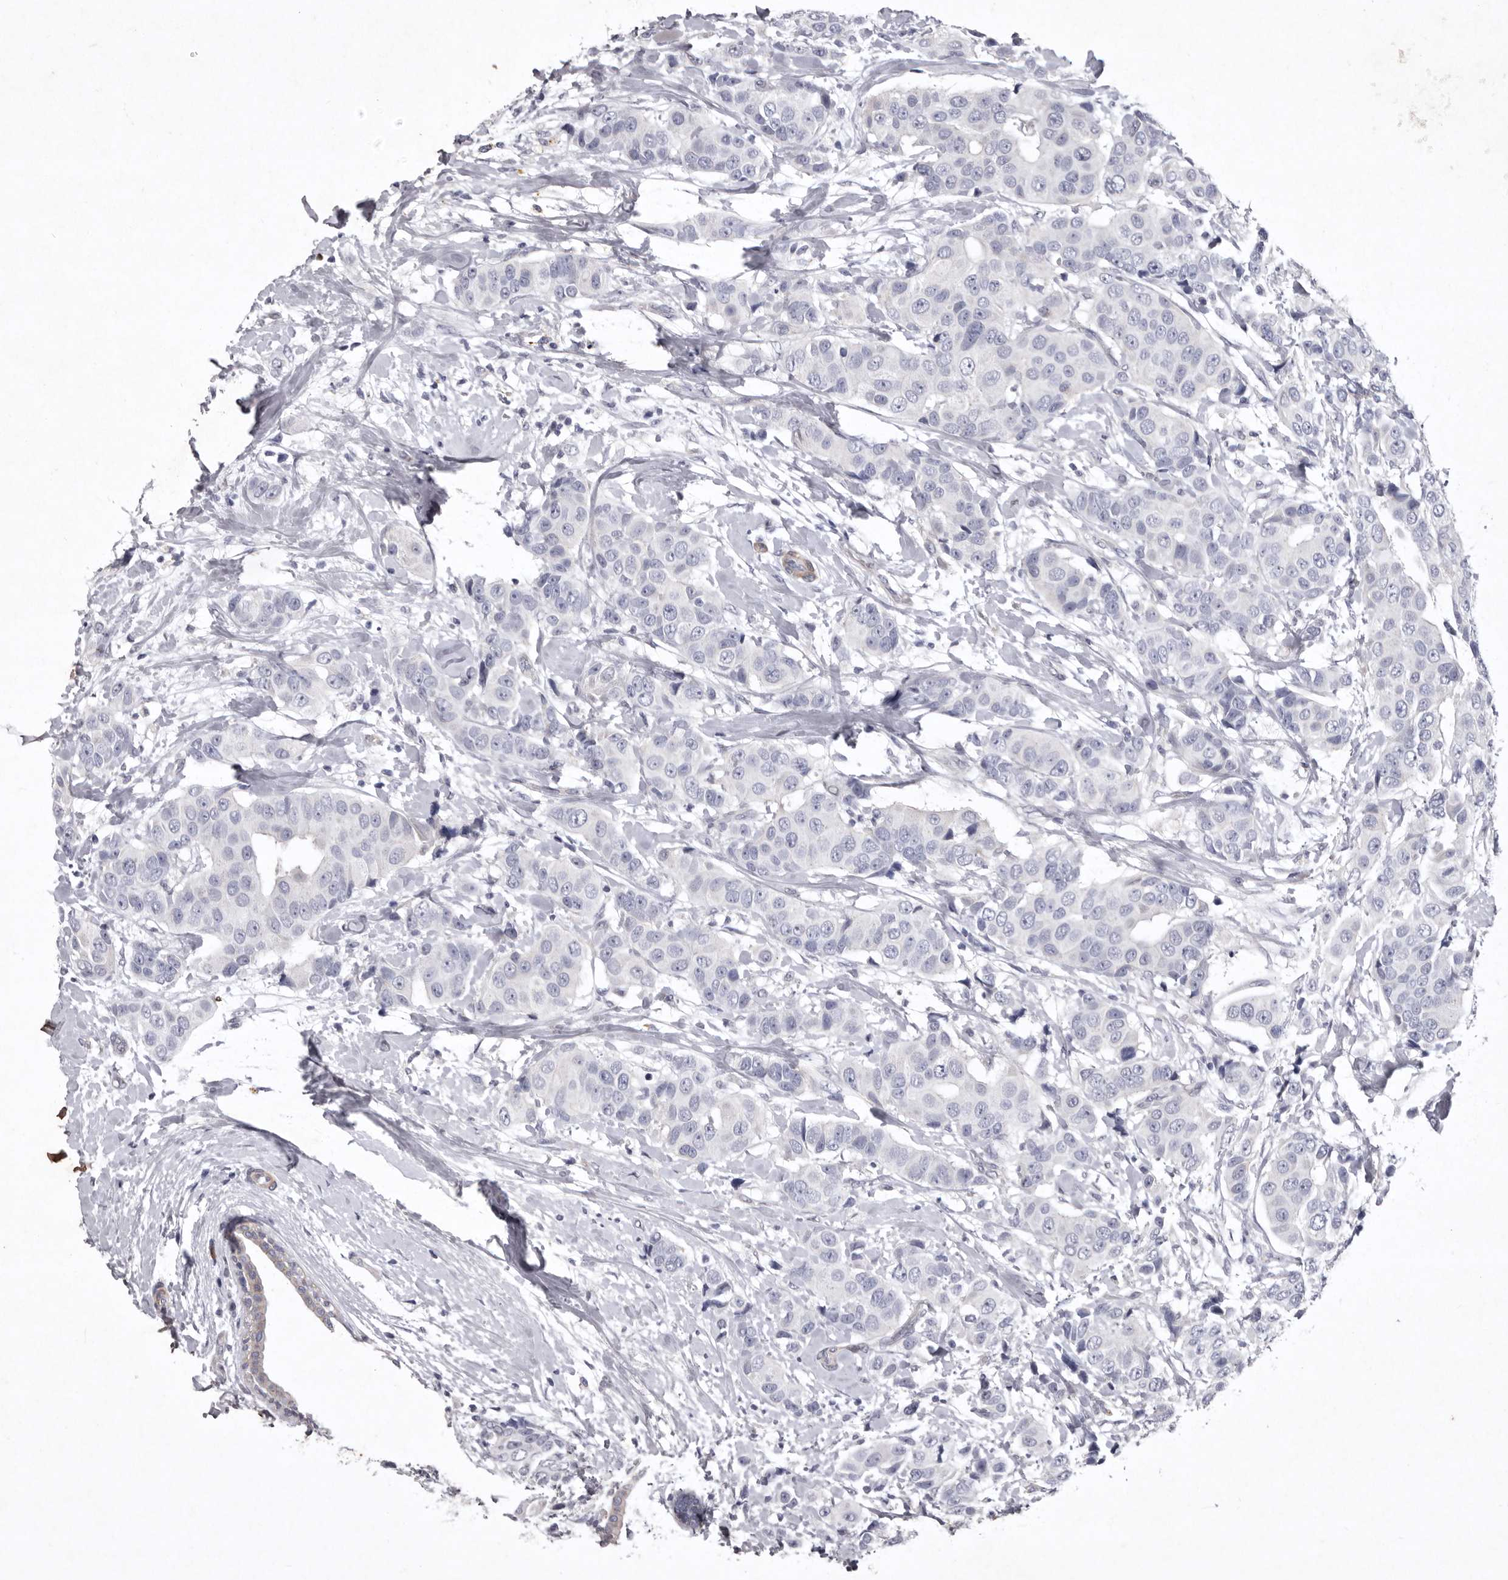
{"staining": {"intensity": "negative", "quantity": "none", "location": "none"}, "tissue": "breast cancer", "cell_type": "Tumor cells", "image_type": "cancer", "snomed": [{"axis": "morphology", "description": "Normal tissue, NOS"}, {"axis": "morphology", "description": "Duct carcinoma"}, {"axis": "topography", "description": "Breast"}], "caption": "Breast cancer was stained to show a protein in brown. There is no significant staining in tumor cells. (Stains: DAB (3,3'-diaminobenzidine) immunohistochemistry with hematoxylin counter stain, Microscopy: brightfield microscopy at high magnification).", "gene": "NKAIN4", "patient": {"sex": "female", "age": 39}}